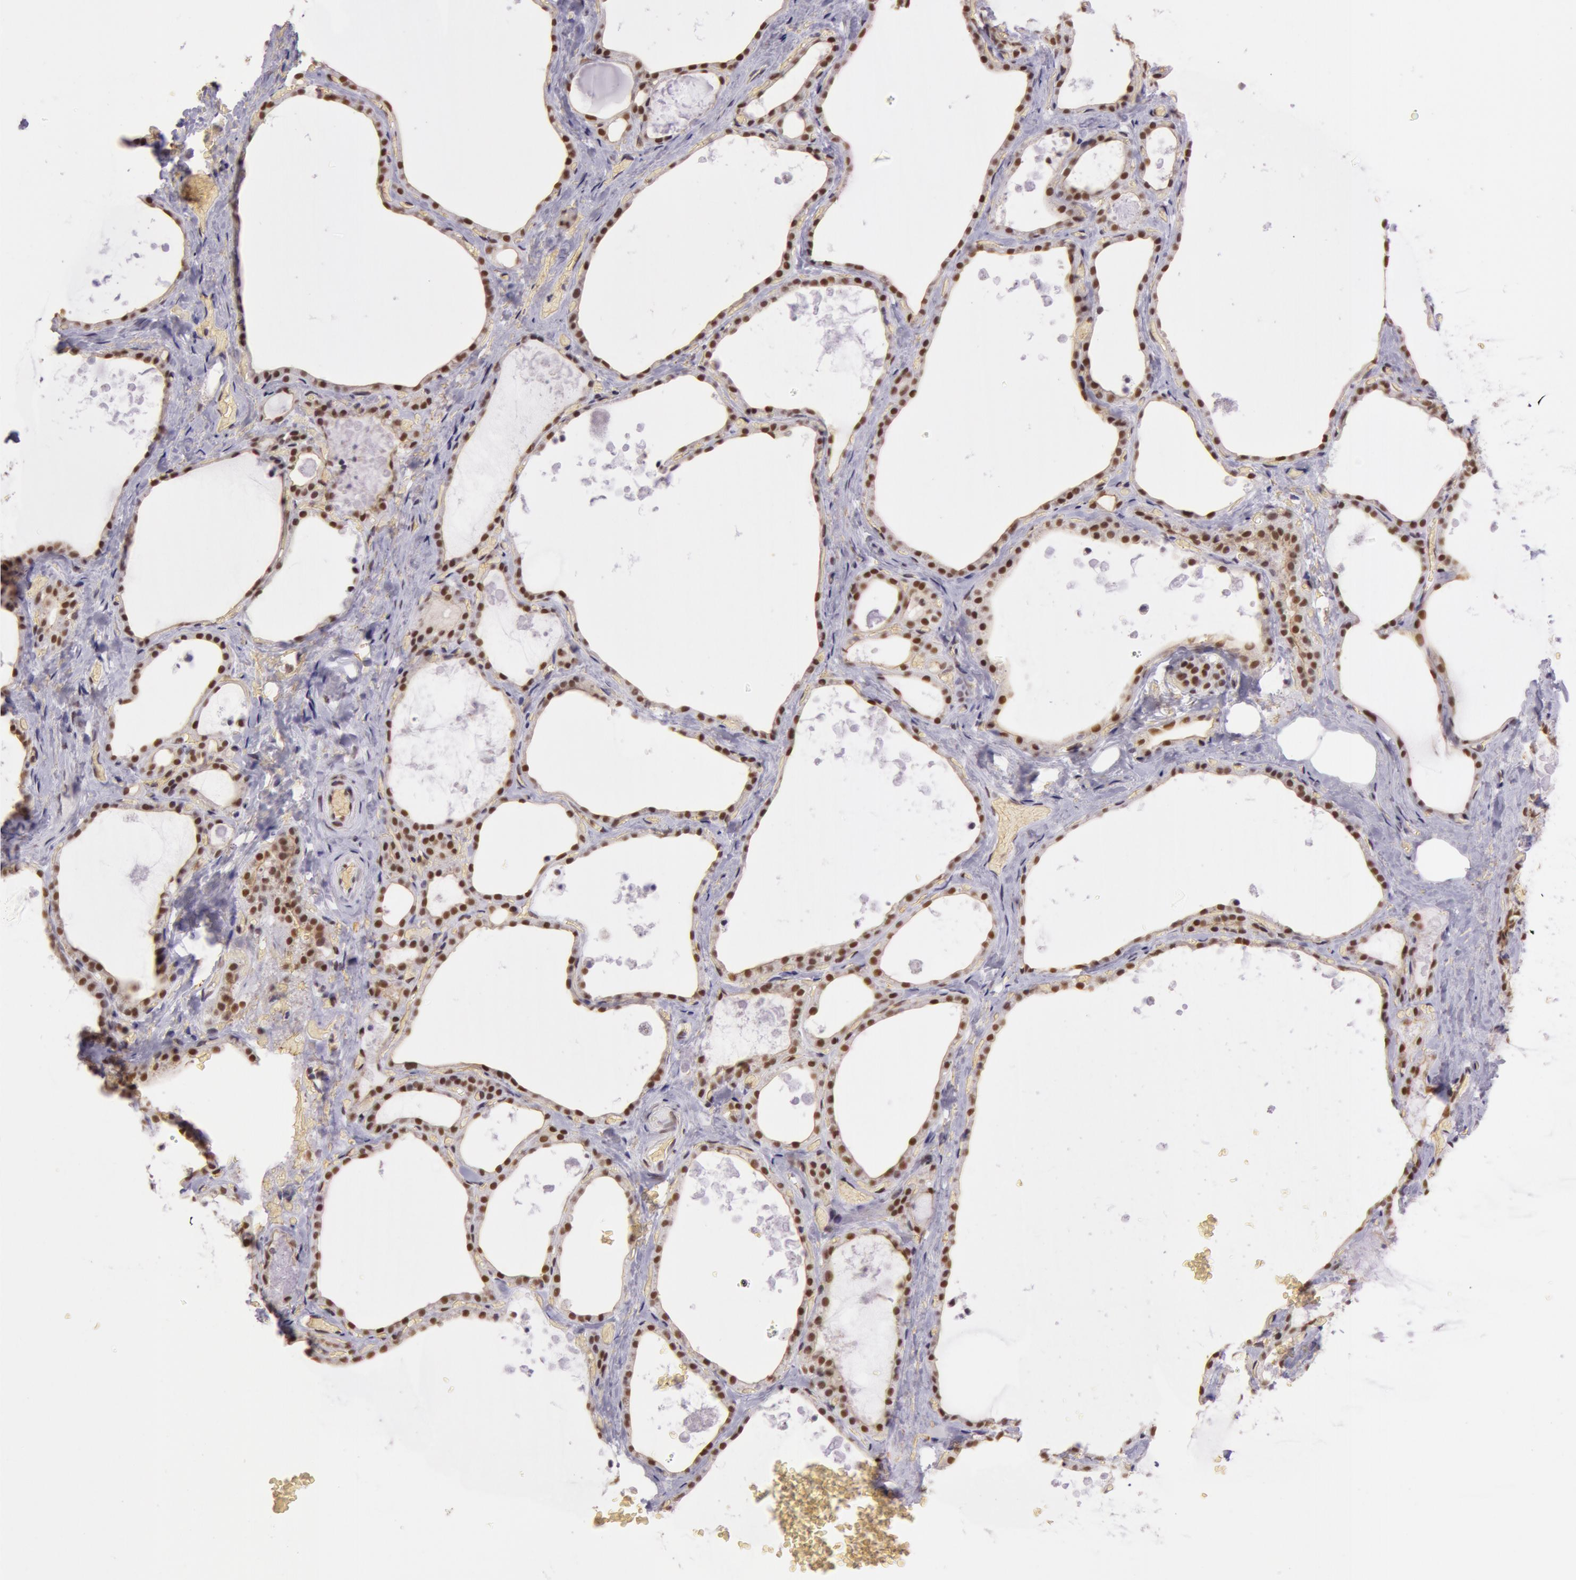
{"staining": {"intensity": "strong", "quantity": ">75%", "location": "nuclear"}, "tissue": "thyroid gland", "cell_type": "Glandular cells", "image_type": "normal", "snomed": [{"axis": "morphology", "description": "Normal tissue, NOS"}, {"axis": "topography", "description": "Thyroid gland"}], "caption": "Glandular cells demonstrate strong nuclear staining in approximately >75% of cells in unremarkable thyroid gland.", "gene": "NBN", "patient": {"sex": "male", "age": 61}}